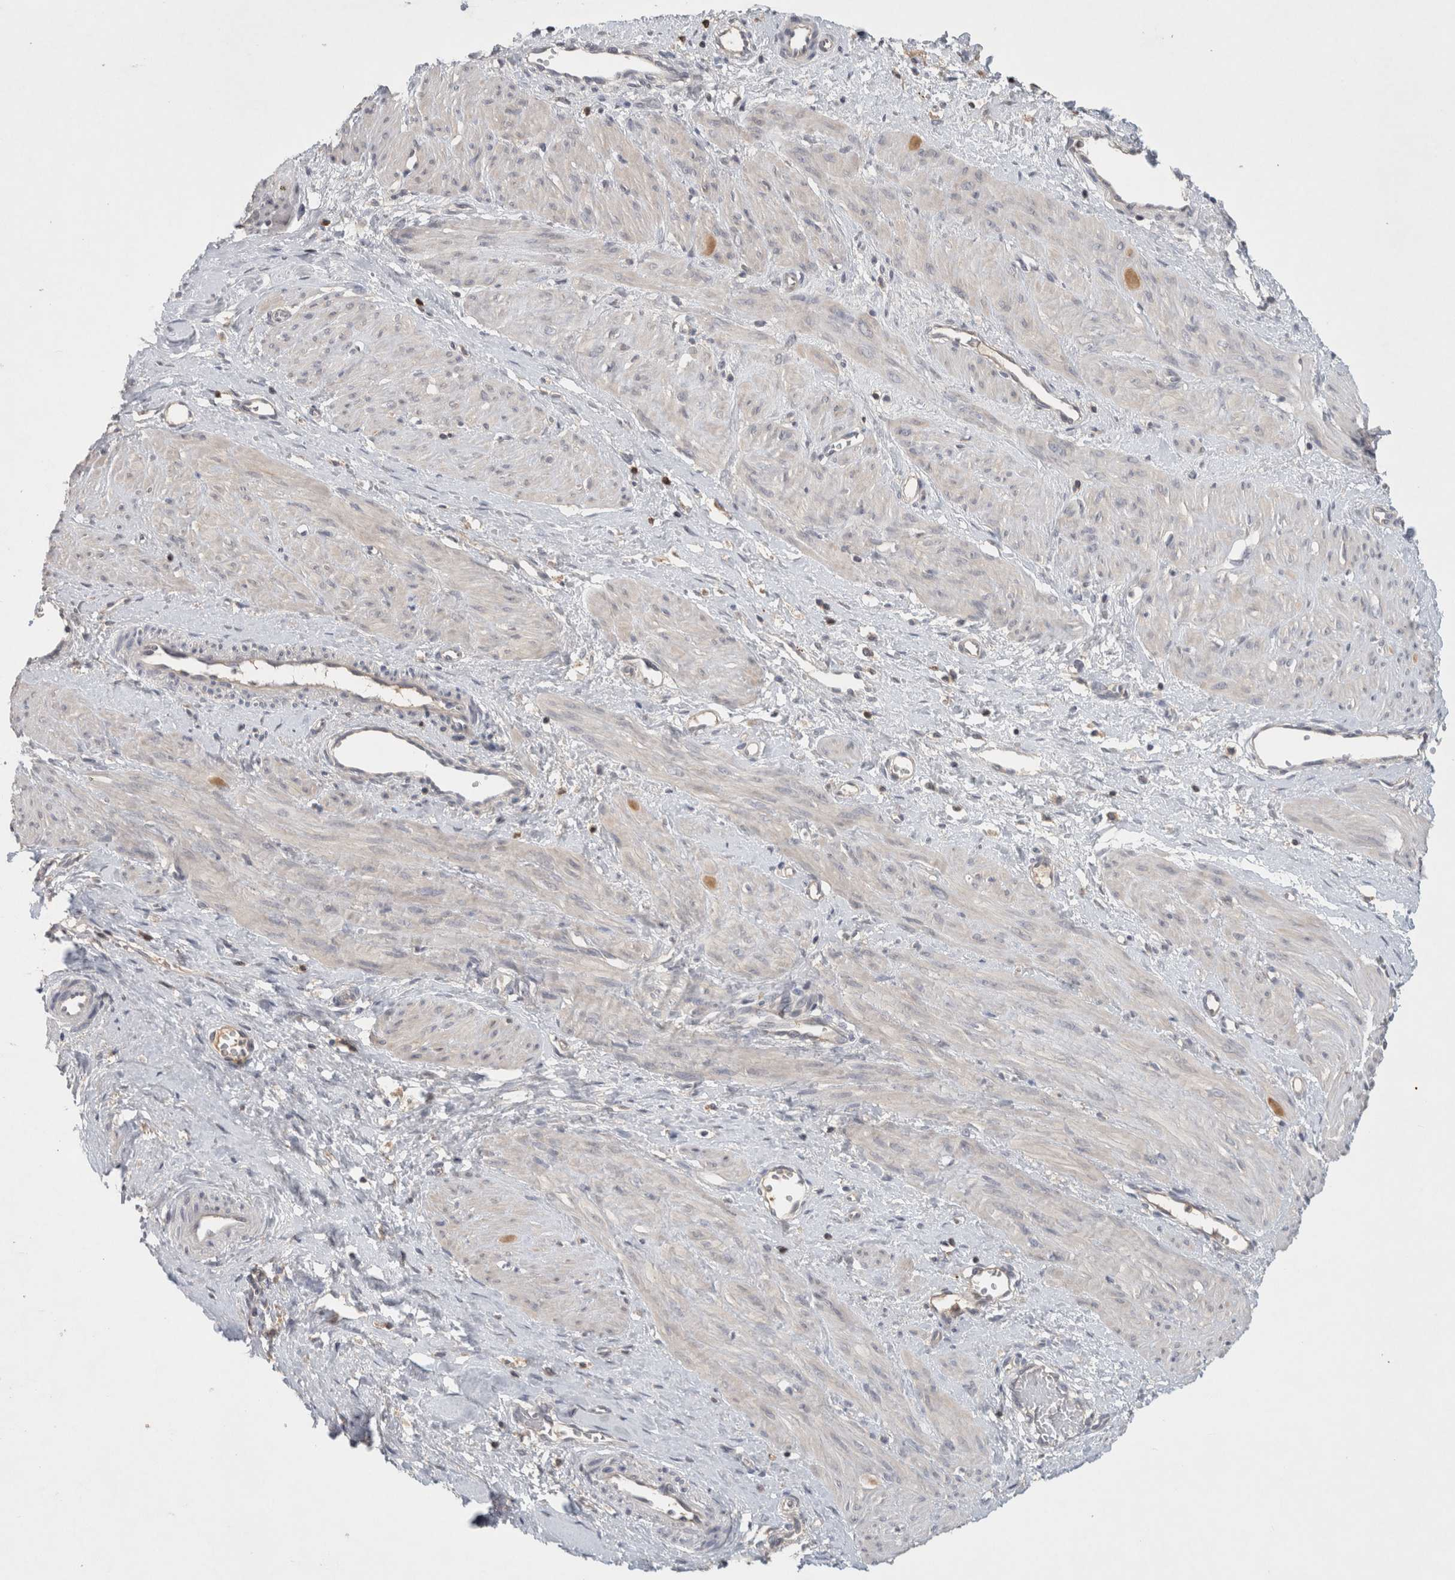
{"staining": {"intensity": "negative", "quantity": "none", "location": "none"}, "tissue": "smooth muscle", "cell_type": "Smooth muscle cells", "image_type": "normal", "snomed": [{"axis": "morphology", "description": "Normal tissue, NOS"}, {"axis": "topography", "description": "Endometrium"}], "caption": "IHC micrograph of benign smooth muscle stained for a protein (brown), which shows no expression in smooth muscle cells.", "gene": "GFRA2", "patient": {"sex": "female", "age": 33}}